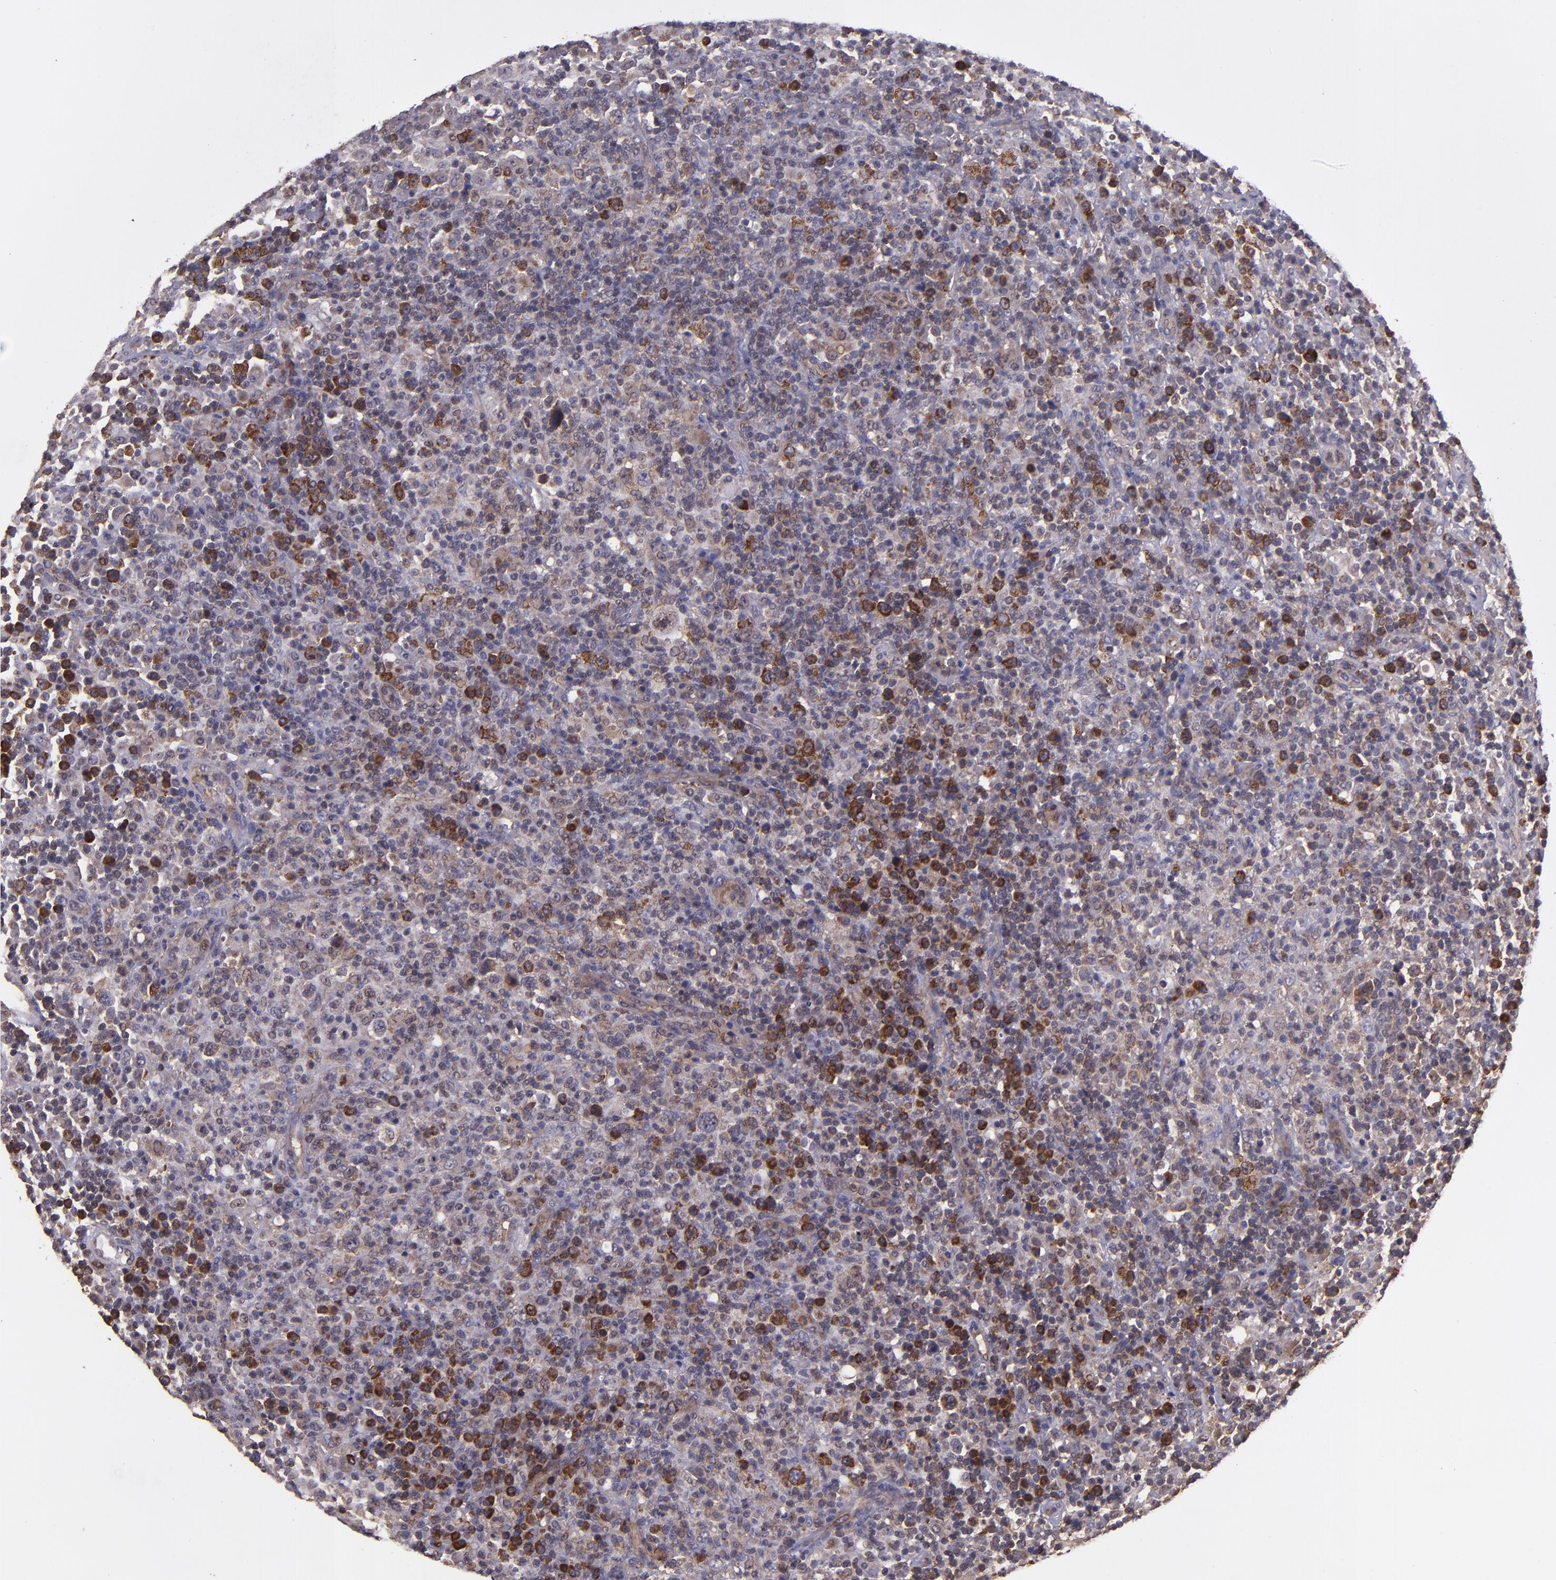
{"staining": {"intensity": "strong", "quantity": "25%-75%", "location": "cytoplasmic/membranous"}, "tissue": "lymphoma", "cell_type": "Tumor cells", "image_type": "cancer", "snomed": [{"axis": "morphology", "description": "Hodgkin's disease, NOS"}, {"axis": "topography", "description": "Lymph node"}], "caption": "A brown stain labels strong cytoplasmic/membranous expression of a protein in Hodgkin's disease tumor cells. (brown staining indicates protein expression, while blue staining denotes nuclei).", "gene": "USP51", "patient": {"sex": "male", "age": 65}}